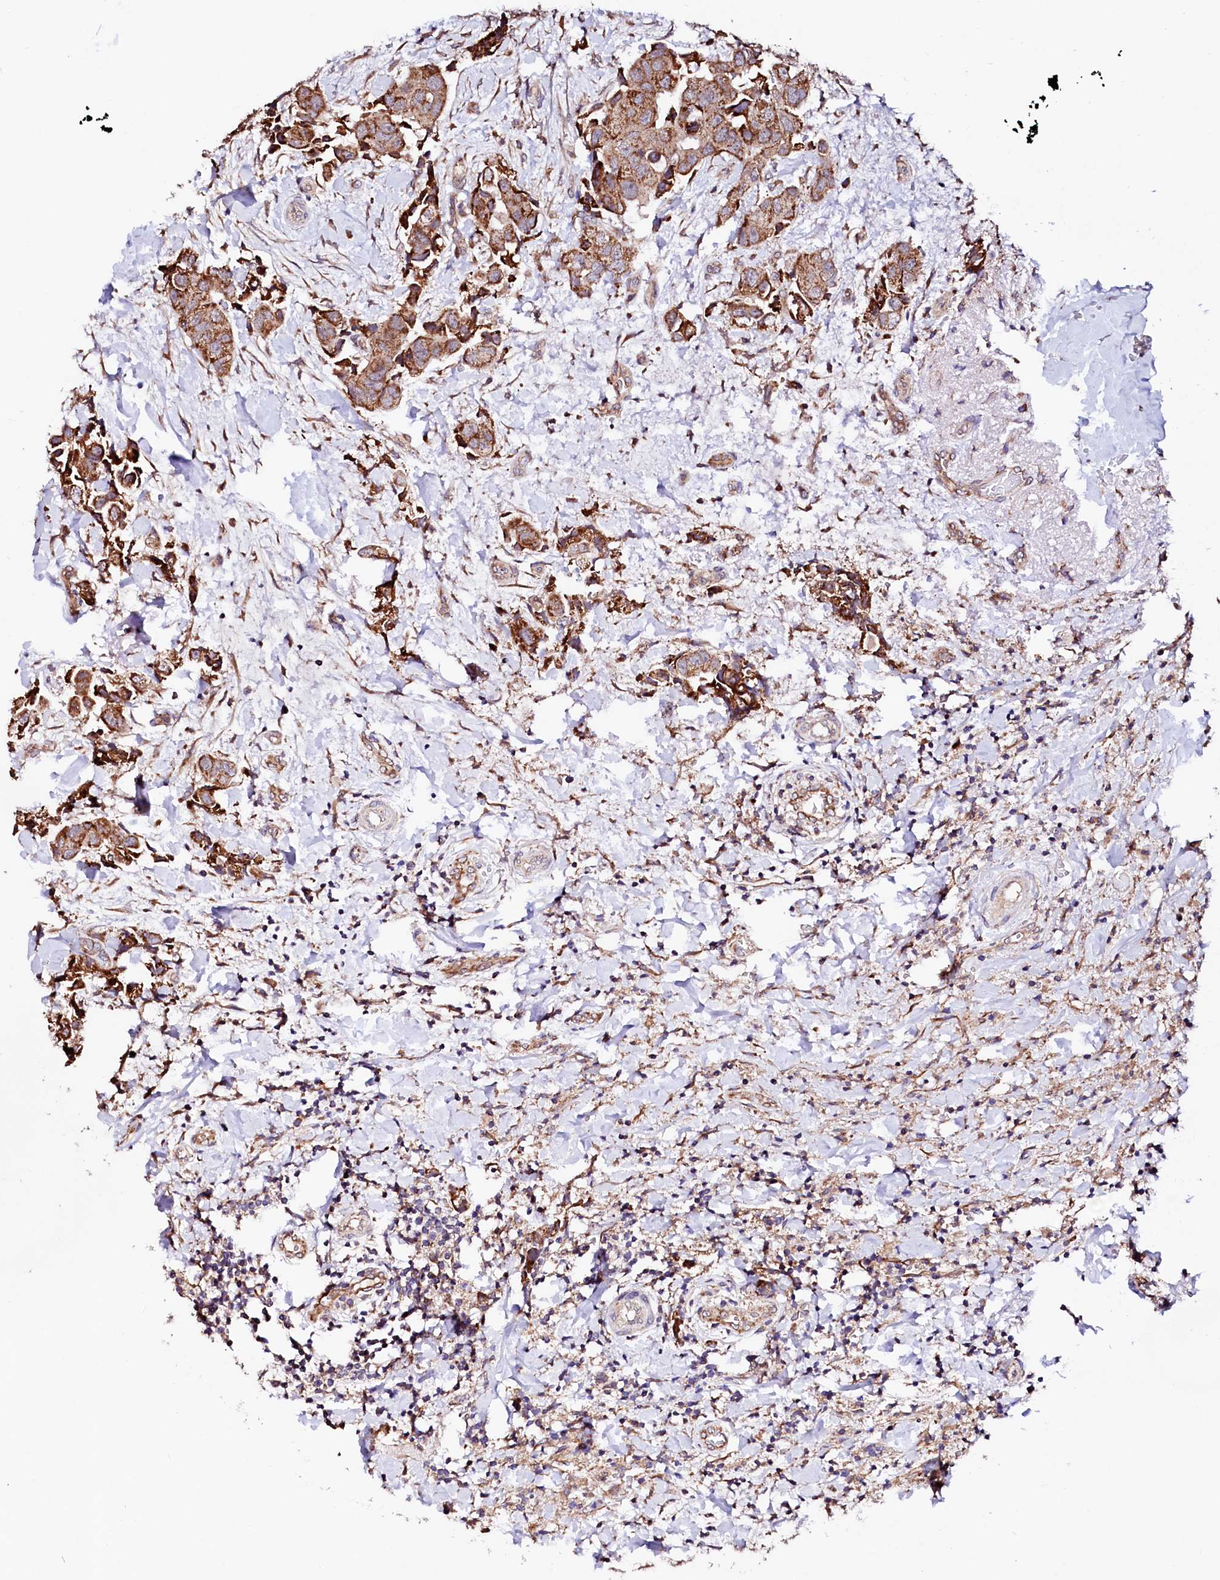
{"staining": {"intensity": "strong", "quantity": ">75%", "location": "cytoplasmic/membranous"}, "tissue": "breast cancer", "cell_type": "Tumor cells", "image_type": "cancer", "snomed": [{"axis": "morphology", "description": "Normal tissue, NOS"}, {"axis": "morphology", "description": "Duct carcinoma"}, {"axis": "topography", "description": "Breast"}], "caption": "Breast cancer stained for a protein (brown) demonstrates strong cytoplasmic/membranous positive positivity in approximately >75% of tumor cells.", "gene": "UBE3C", "patient": {"sex": "female", "age": 62}}